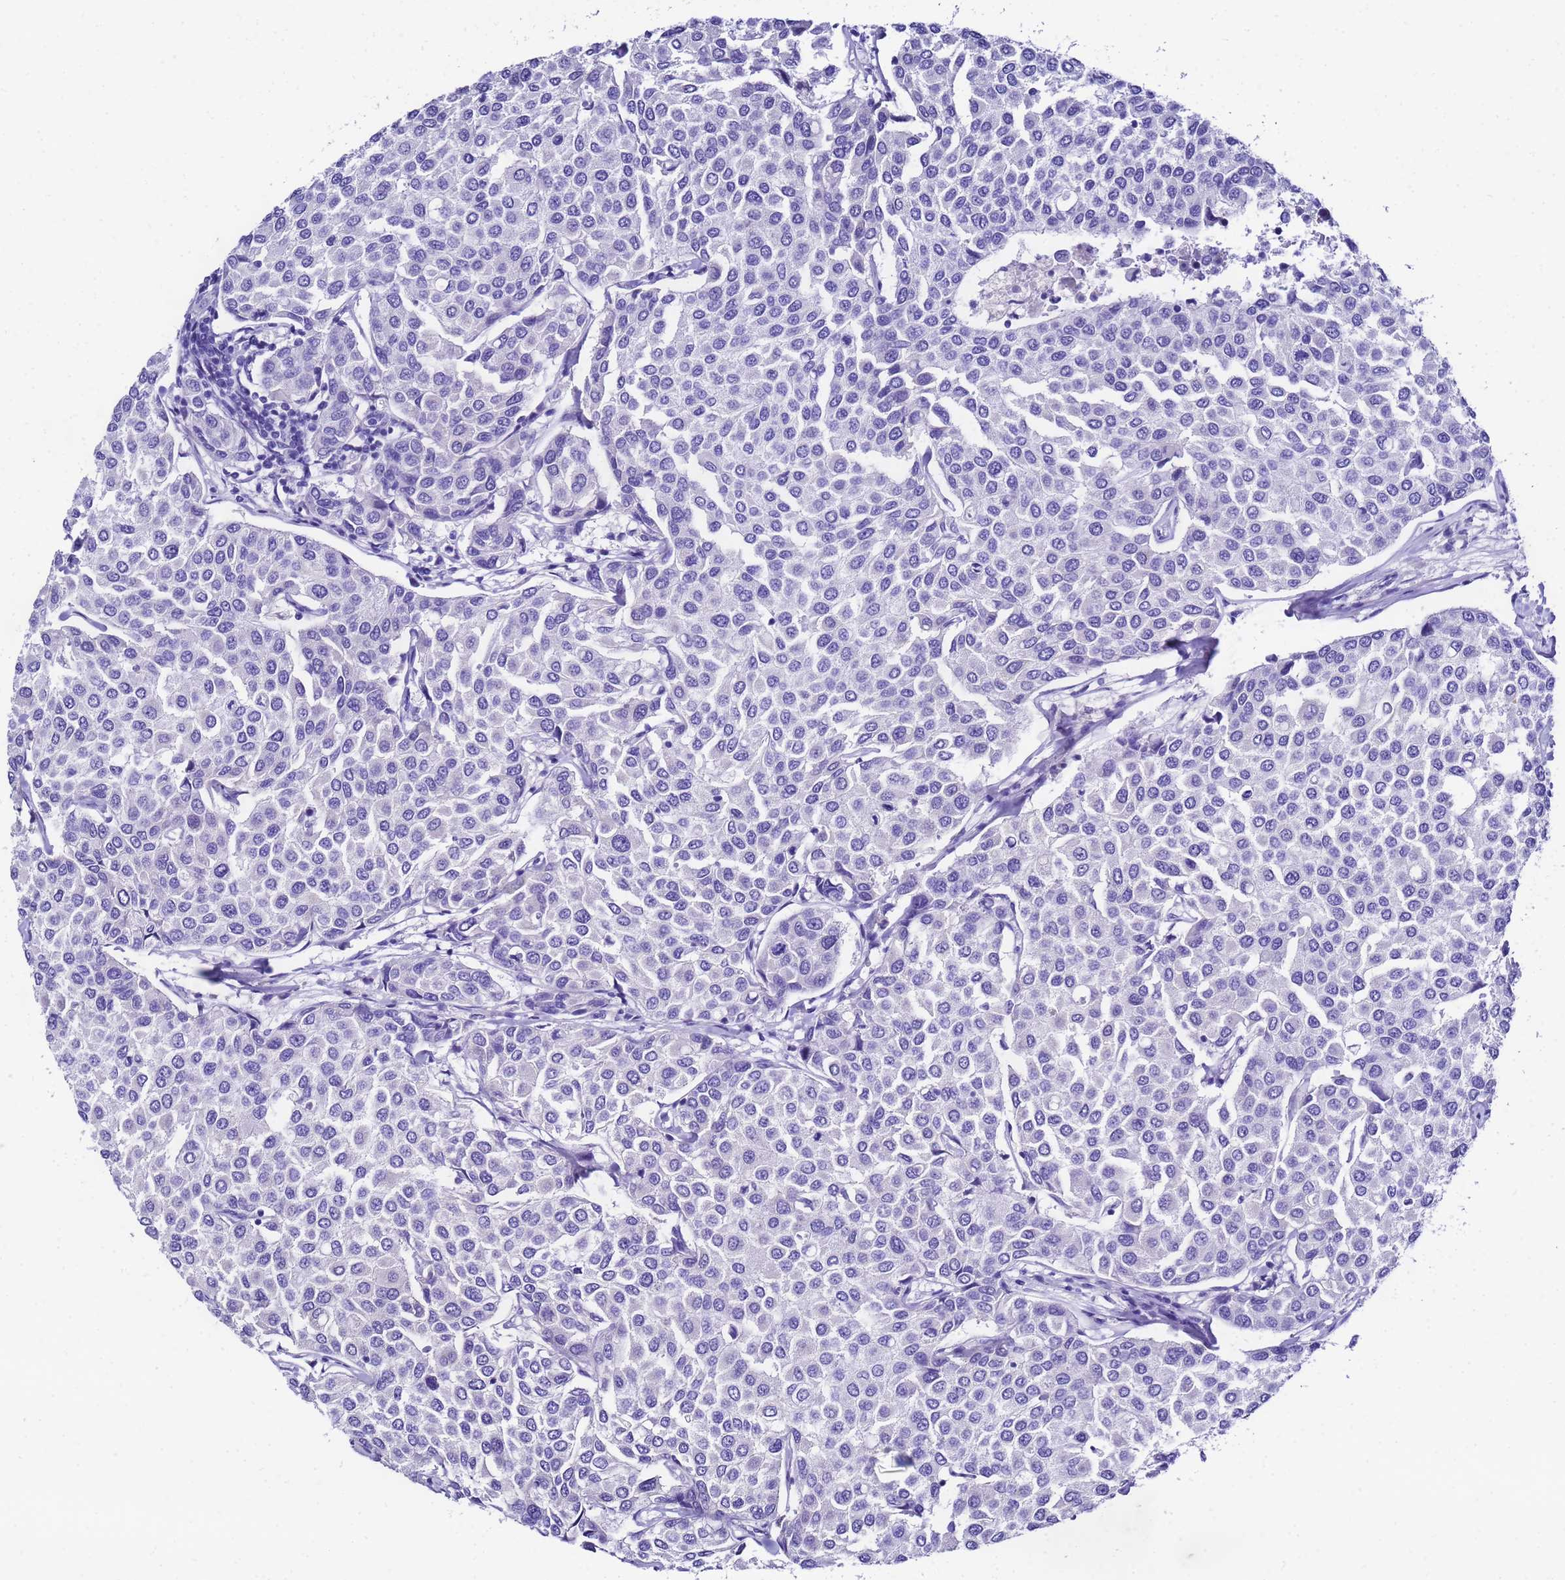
{"staining": {"intensity": "negative", "quantity": "none", "location": "none"}, "tissue": "breast cancer", "cell_type": "Tumor cells", "image_type": "cancer", "snomed": [{"axis": "morphology", "description": "Duct carcinoma"}, {"axis": "topography", "description": "Breast"}], "caption": "Breast cancer was stained to show a protein in brown. There is no significant positivity in tumor cells.", "gene": "UGT2B10", "patient": {"sex": "female", "age": 55}}